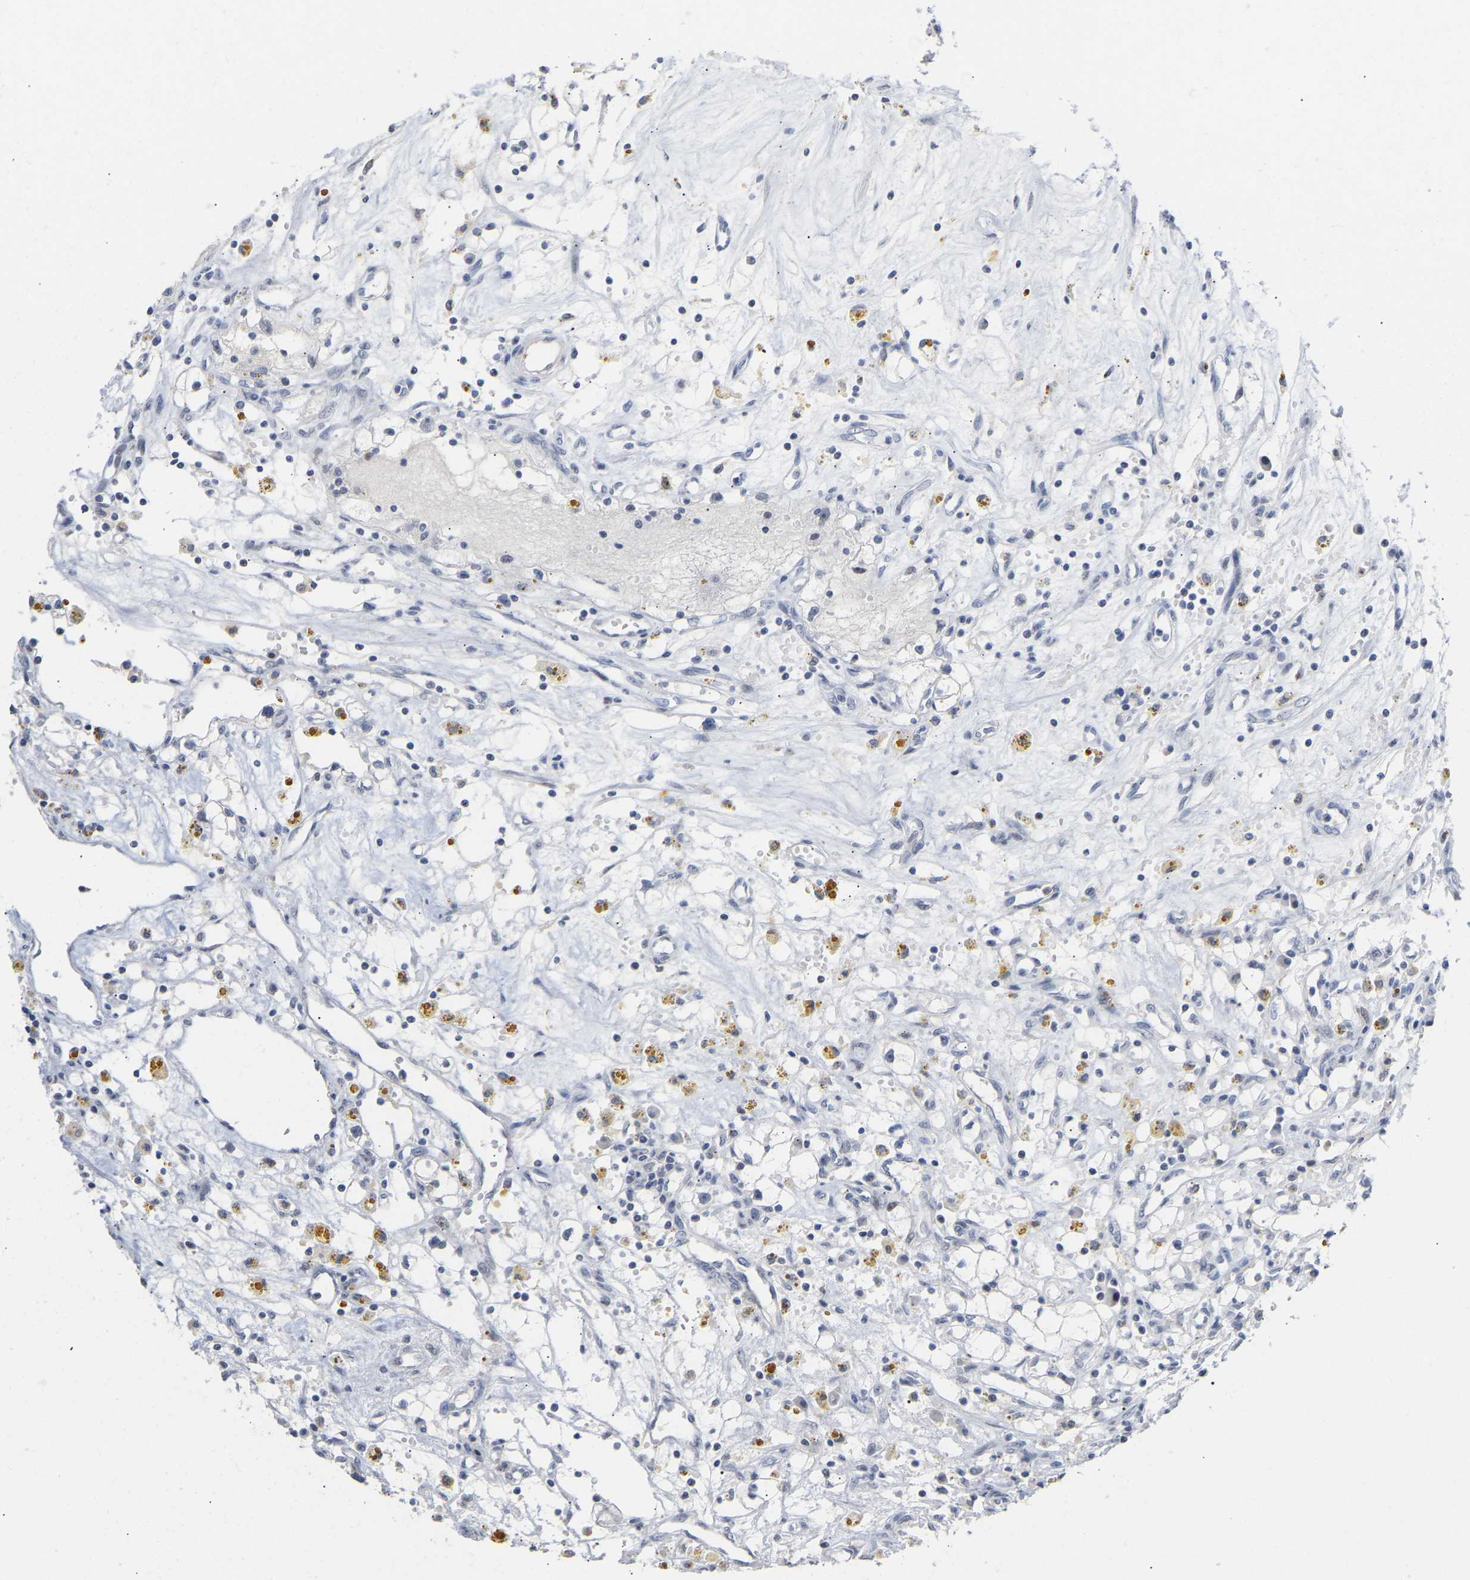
{"staining": {"intensity": "negative", "quantity": "none", "location": "none"}, "tissue": "renal cancer", "cell_type": "Tumor cells", "image_type": "cancer", "snomed": [{"axis": "morphology", "description": "Adenocarcinoma, NOS"}, {"axis": "topography", "description": "Kidney"}], "caption": "High power microscopy micrograph of an IHC photomicrograph of renal cancer, revealing no significant staining in tumor cells.", "gene": "AMPH", "patient": {"sex": "male", "age": 56}}